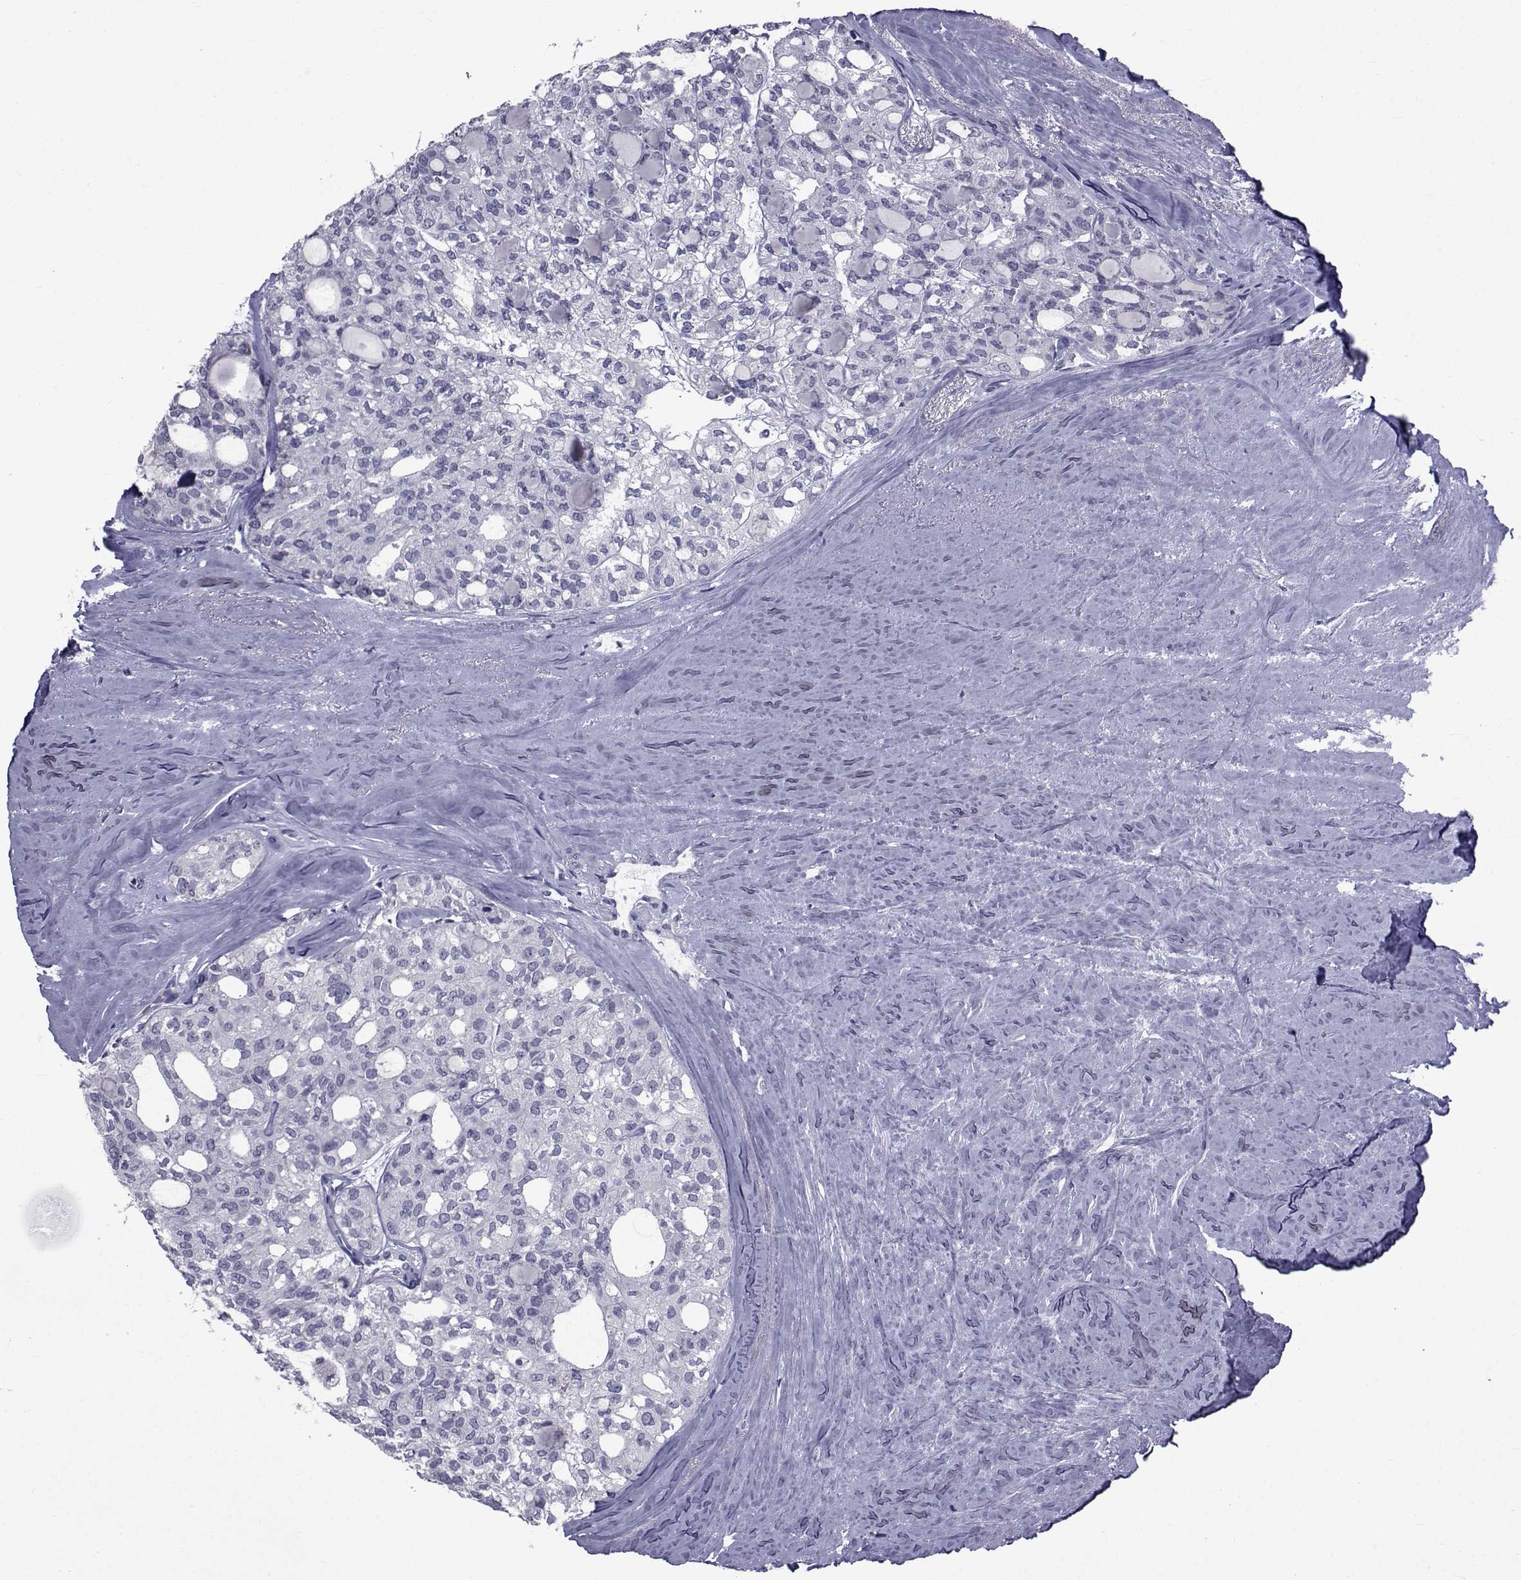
{"staining": {"intensity": "negative", "quantity": "none", "location": "none"}, "tissue": "thyroid cancer", "cell_type": "Tumor cells", "image_type": "cancer", "snomed": [{"axis": "morphology", "description": "Follicular adenoma carcinoma, NOS"}, {"axis": "topography", "description": "Thyroid gland"}], "caption": "Photomicrograph shows no significant protein positivity in tumor cells of follicular adenoma carcinoma (thyroid).", "gene": "SEMA5B", "patient": {"sex": "male", "age": 75}}